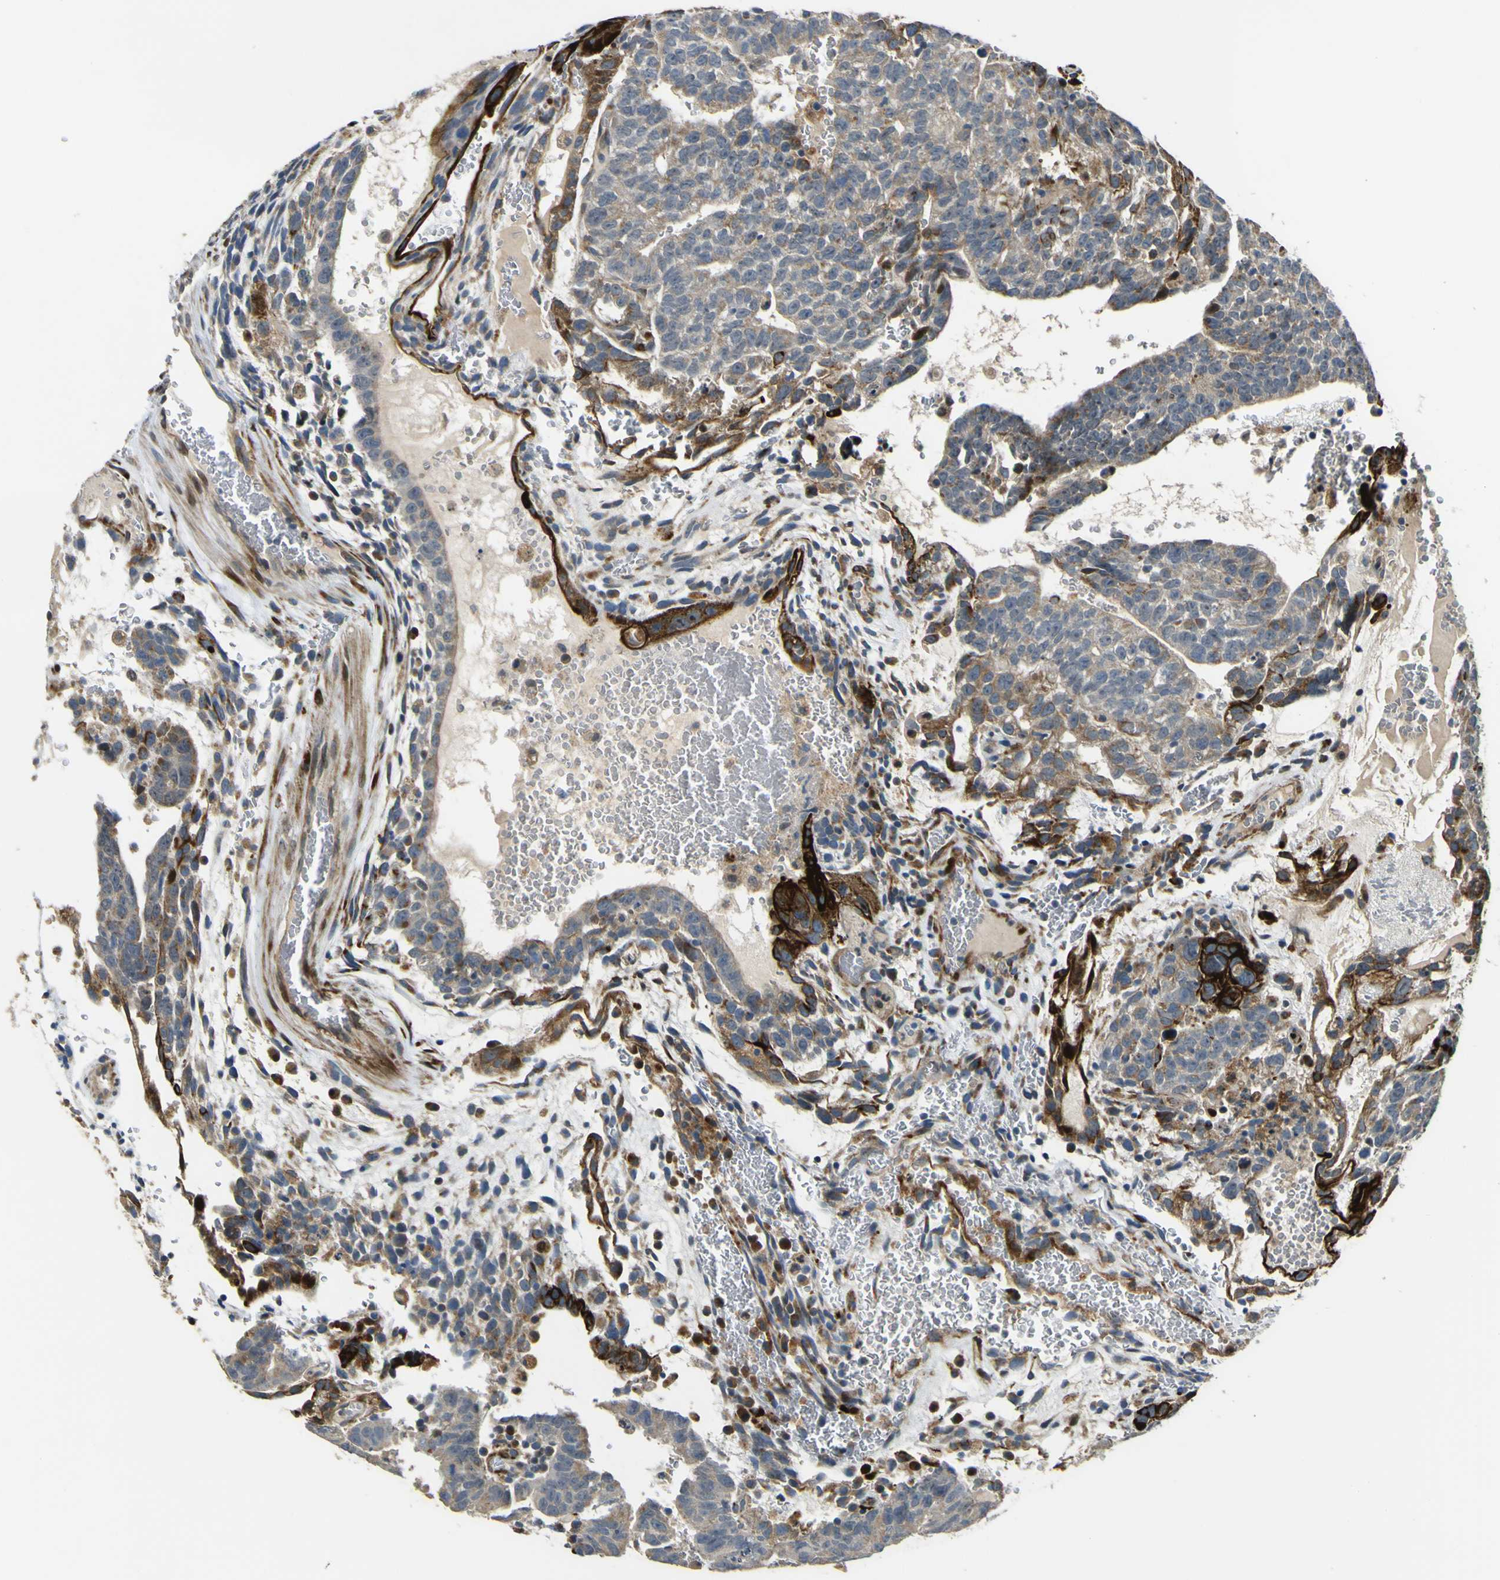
{"staining": {"intensity": "strong", "quantity": "<25%", "location": "cytoplasmic/membranous"}, "tissue": "testis cancer", "cell_type": "Tumor cells", "image_type": "cancer", "snomed": [{"axis": "morphology", "description": "Seminoma, NOS"}, {"axis": "morphology", "description": "Carcinoma, Embryonal, NOS"}, {"axis": "topography", "description": "Testis"}], "caption": "Testis embryonal carcinoma tissue exhibits strong cytoplasmic/membranous expression in approximately <25% of tumor cells Using DAB (brown) and hematoxylin (blue) stains, captured at high magnification using brightfield microscopy.", "gene": "LBHD1", "patient": {"sex": "male", "age": 52}}